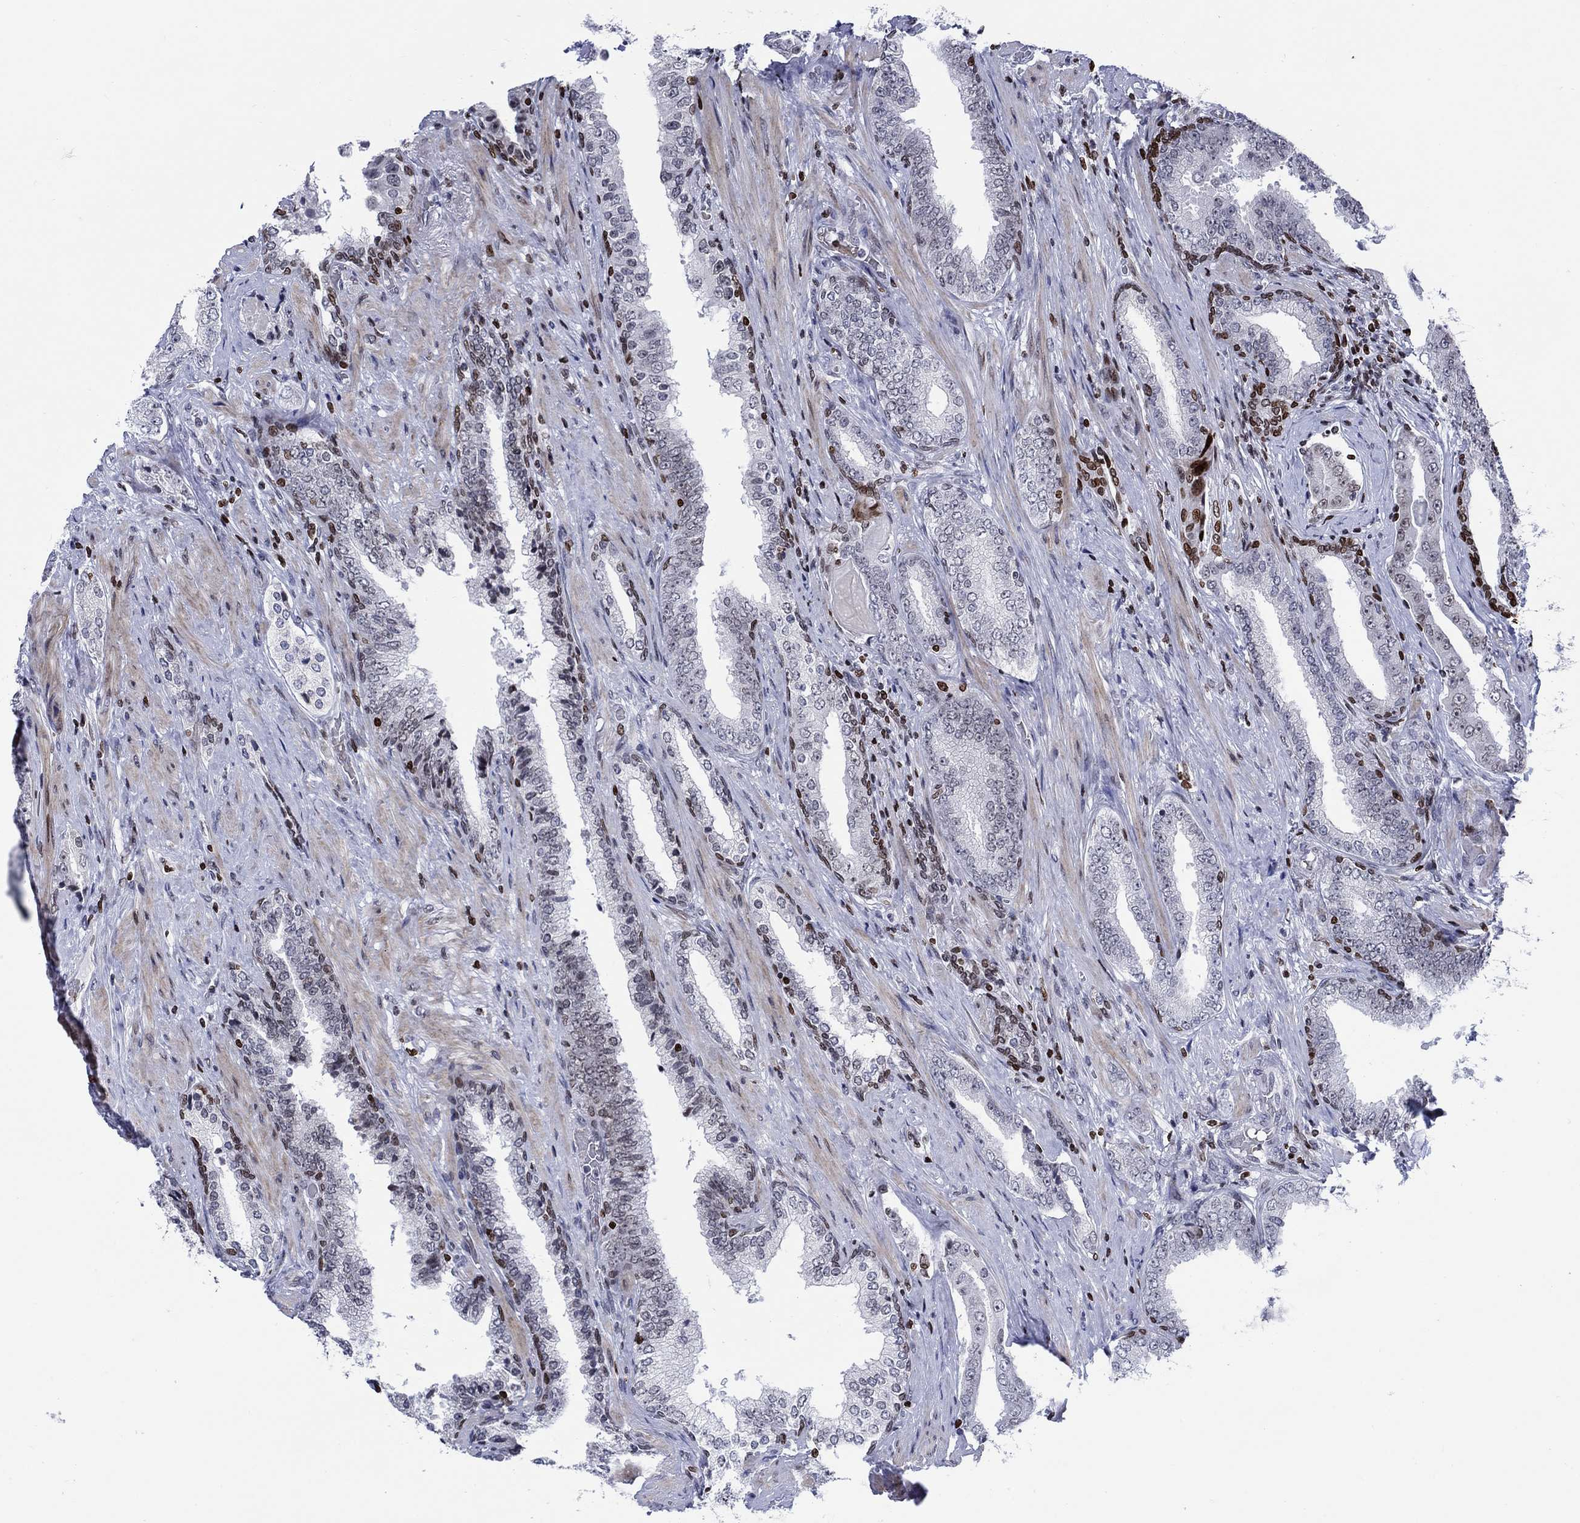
{"staining": {"intensity": "negative", "quantity": "none", "location": "none"}, "tissue": "prostate cancer", "cell_type": "Tumor cells", "image_type": "cancer", "snomed": [{"axis": "morphology", "description": "Adenocarcinoma, Low grade"}, {"axis": "topography", "description": "Prostate and seminal vesicle, NOS"}], "caption": "High magnification brightfield microscopy of prostate low-grade adenocarcinoma stained with DAB (brown) and counterstained with hematoxylin (blue): tumor cells show no significant expression. (DAB IHC, high magnification).", "gene": "HMGA1", "patient": {"sex": "male", "age": 61}}